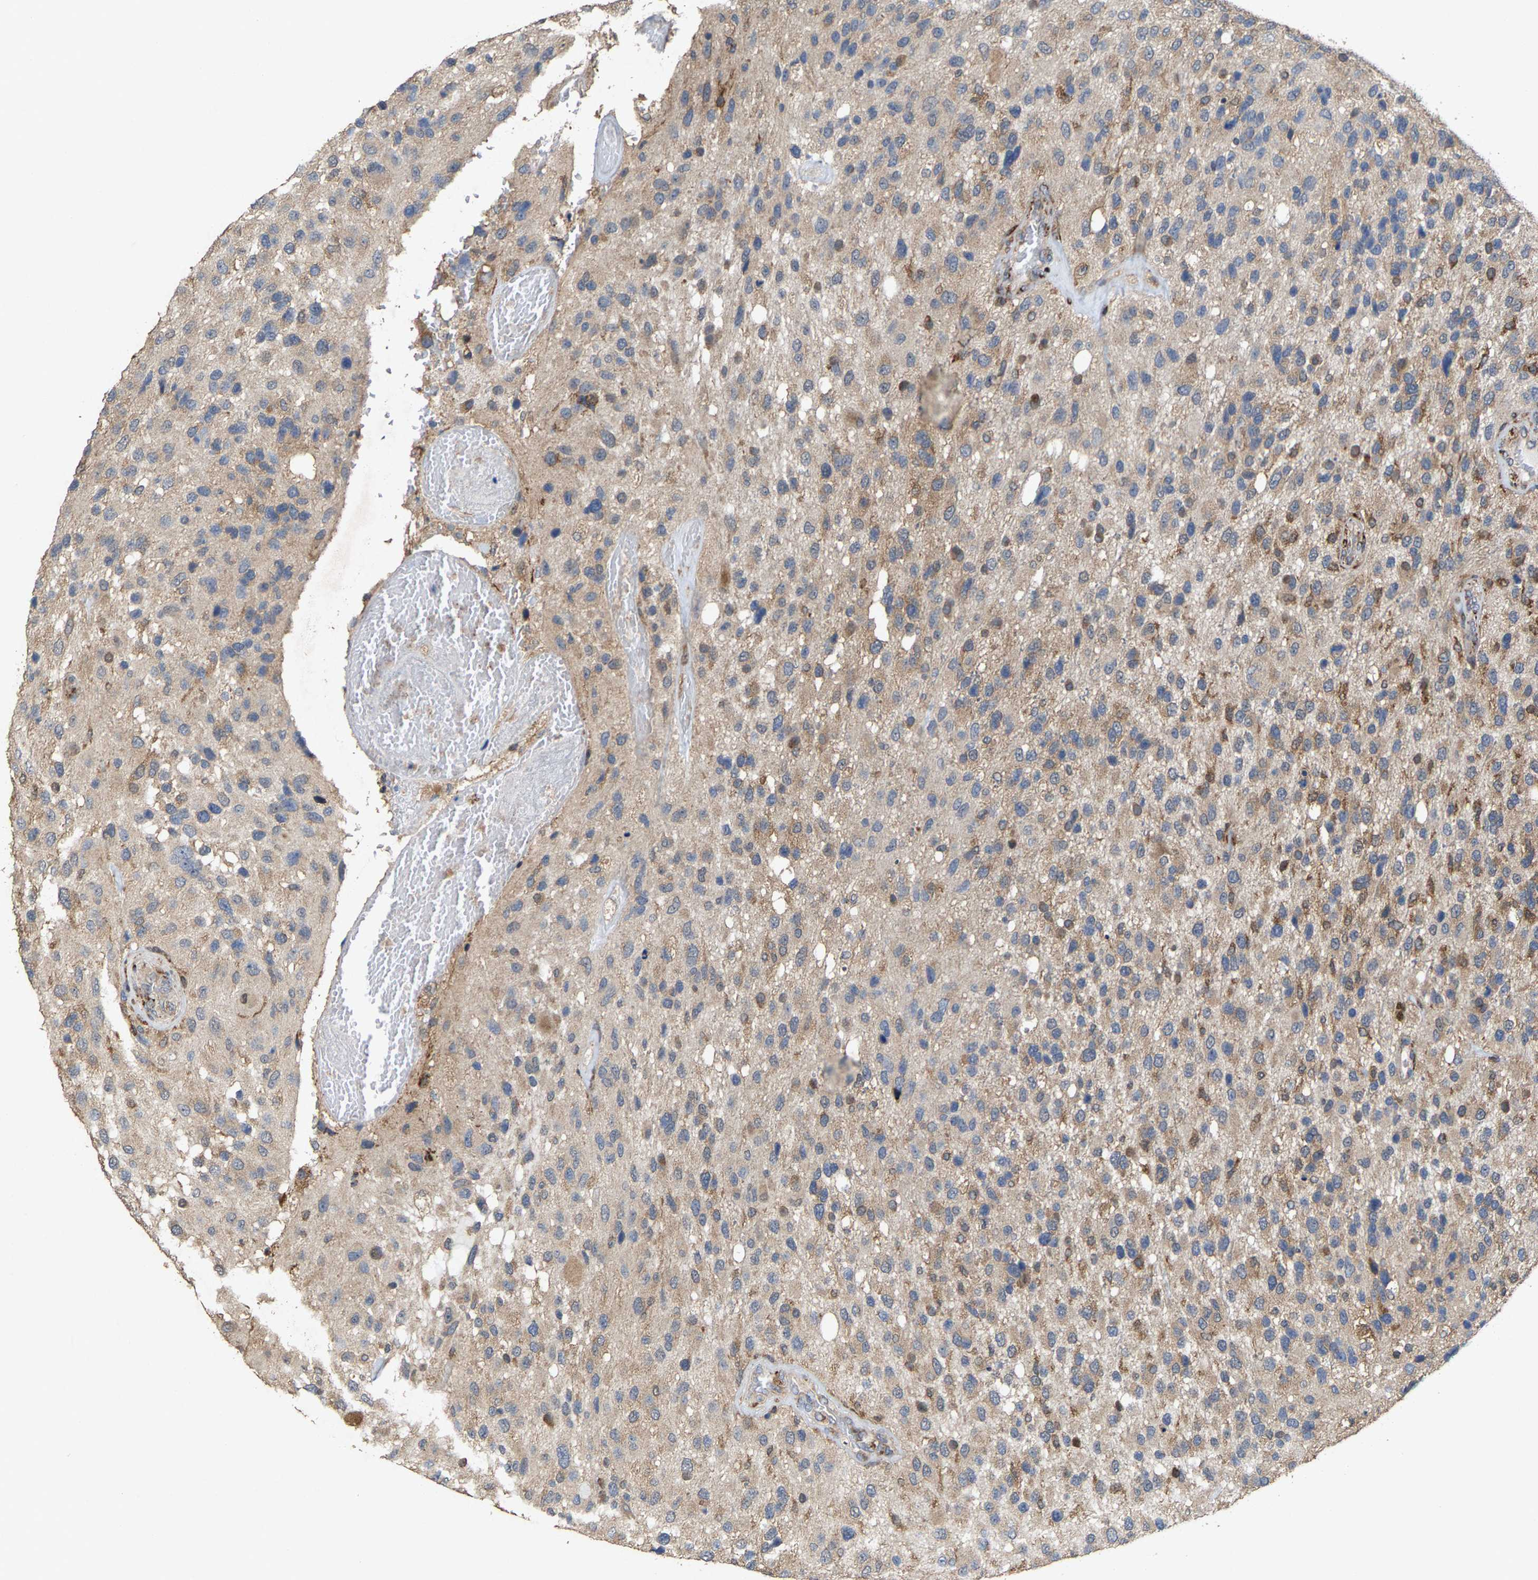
{"staining": {"intensity": "moderate", "quantity": "25%-75%", "location": "cytoplasmic/membranous"}, "tissue": "glioma", "cell_type": "Tumor cells", "image_type": "cancer", "snomed": [{"axis": "morphology", "description": "Glioma, malignant, High grade"}, {"axis": "topography", "description": "Brain"}], "caption": "Malignant glioma (high-grade) was stained to show a protein in brown. There is medium levels of moderate cytoplasmic/membranous staining in about 25%-75% of tumor cells.", "gene": "FGD3", "patient": {"sex": "female", "age": 58}}